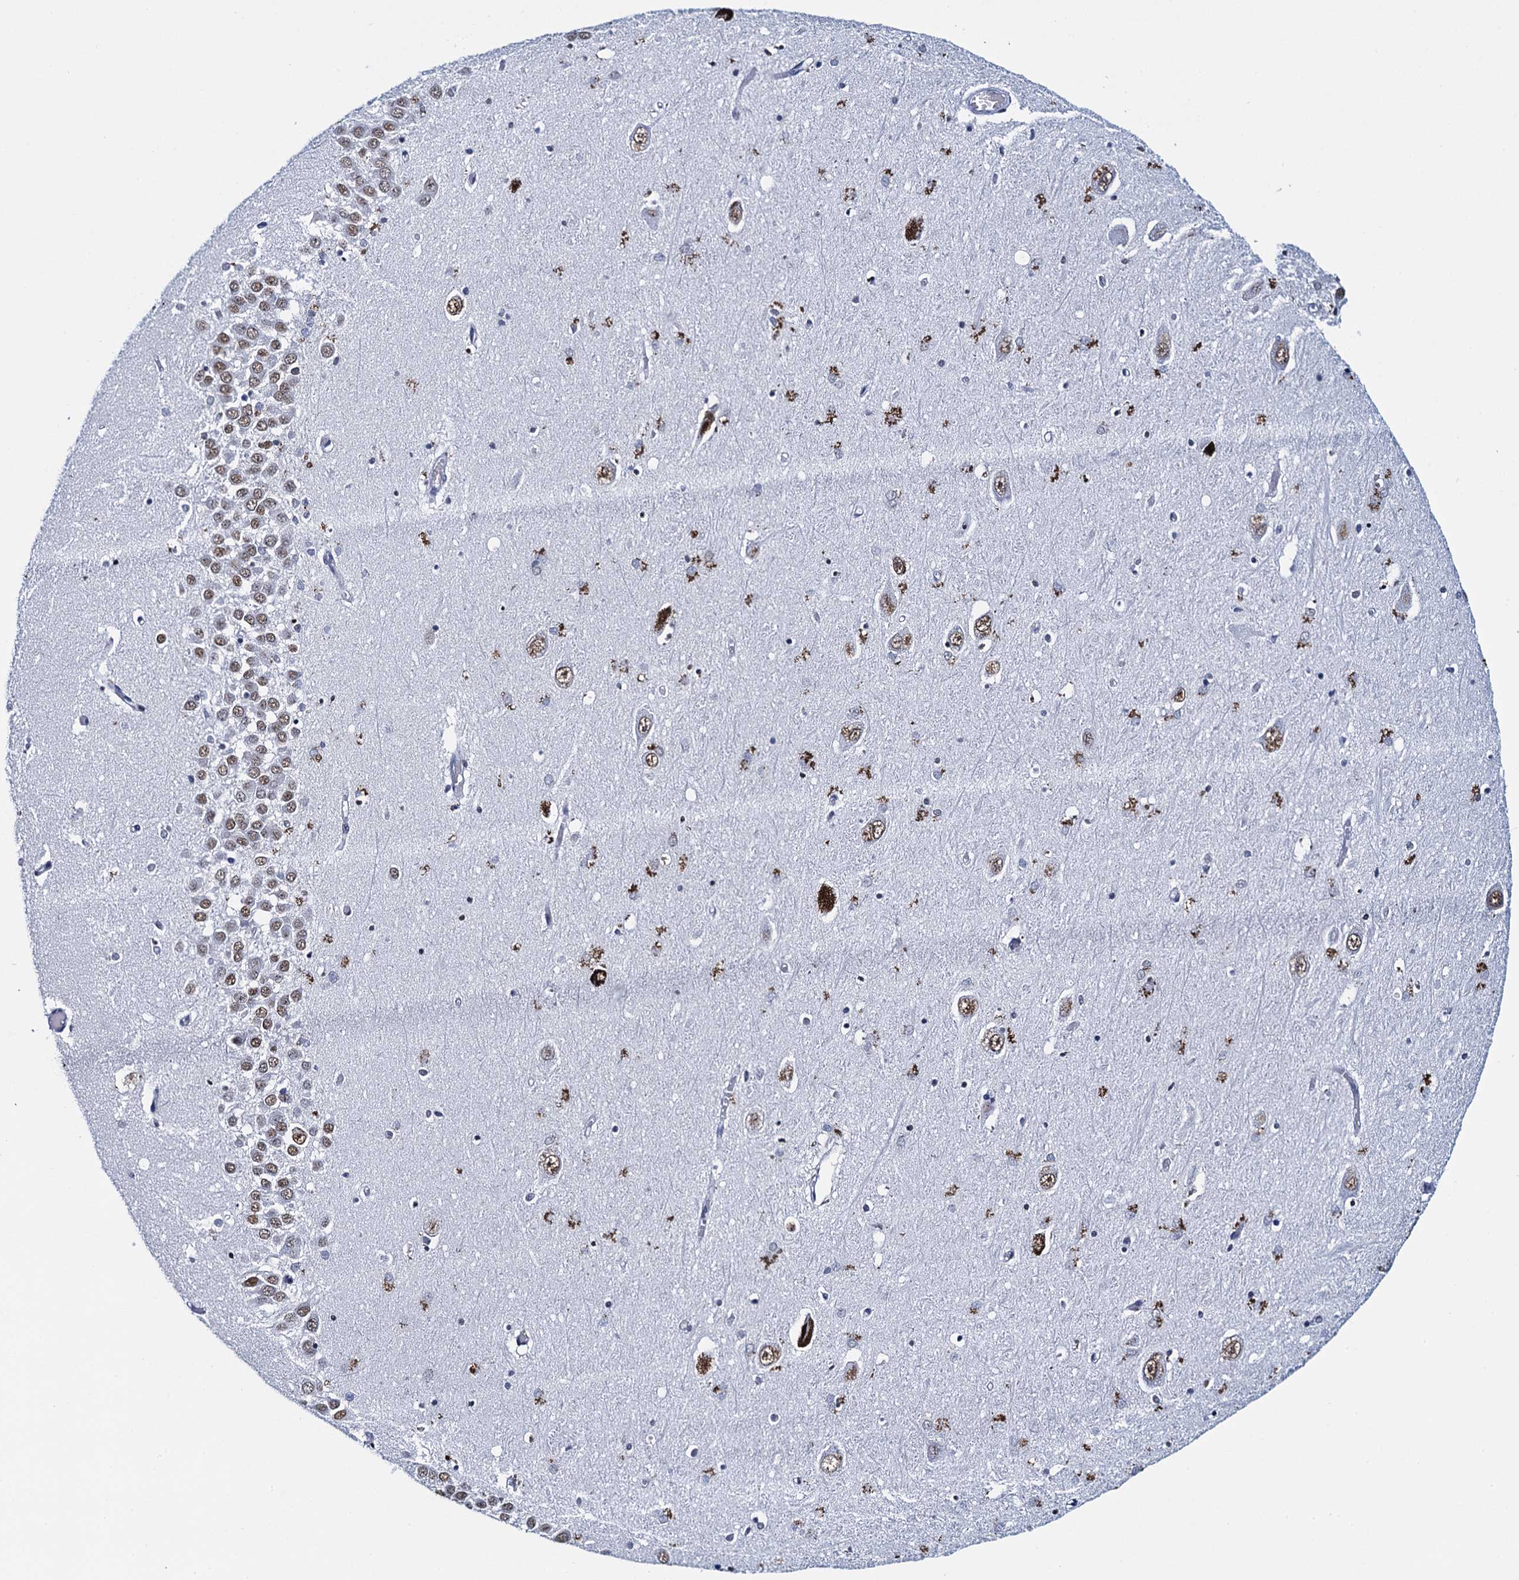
{"staining": {"intensity": "moderate", "quantity": "<25%", "location": "nuclear"}, "tissue": "hippocampus", "cell_type": "Glial cells", "image_type": "normal", "snomed": [{"axis": "morphology", "description": "Normal tissue, NOS"}, {"axis": "topography", "description": "Hippocampus"}], "caption": "Immunohistochemical staining of normal hippocampus displays moderate nuclear protein positivity in about <25% of glial cells.", "gene": "HNRNPUL2", "patient": {"sex": "male", "age": 70}}